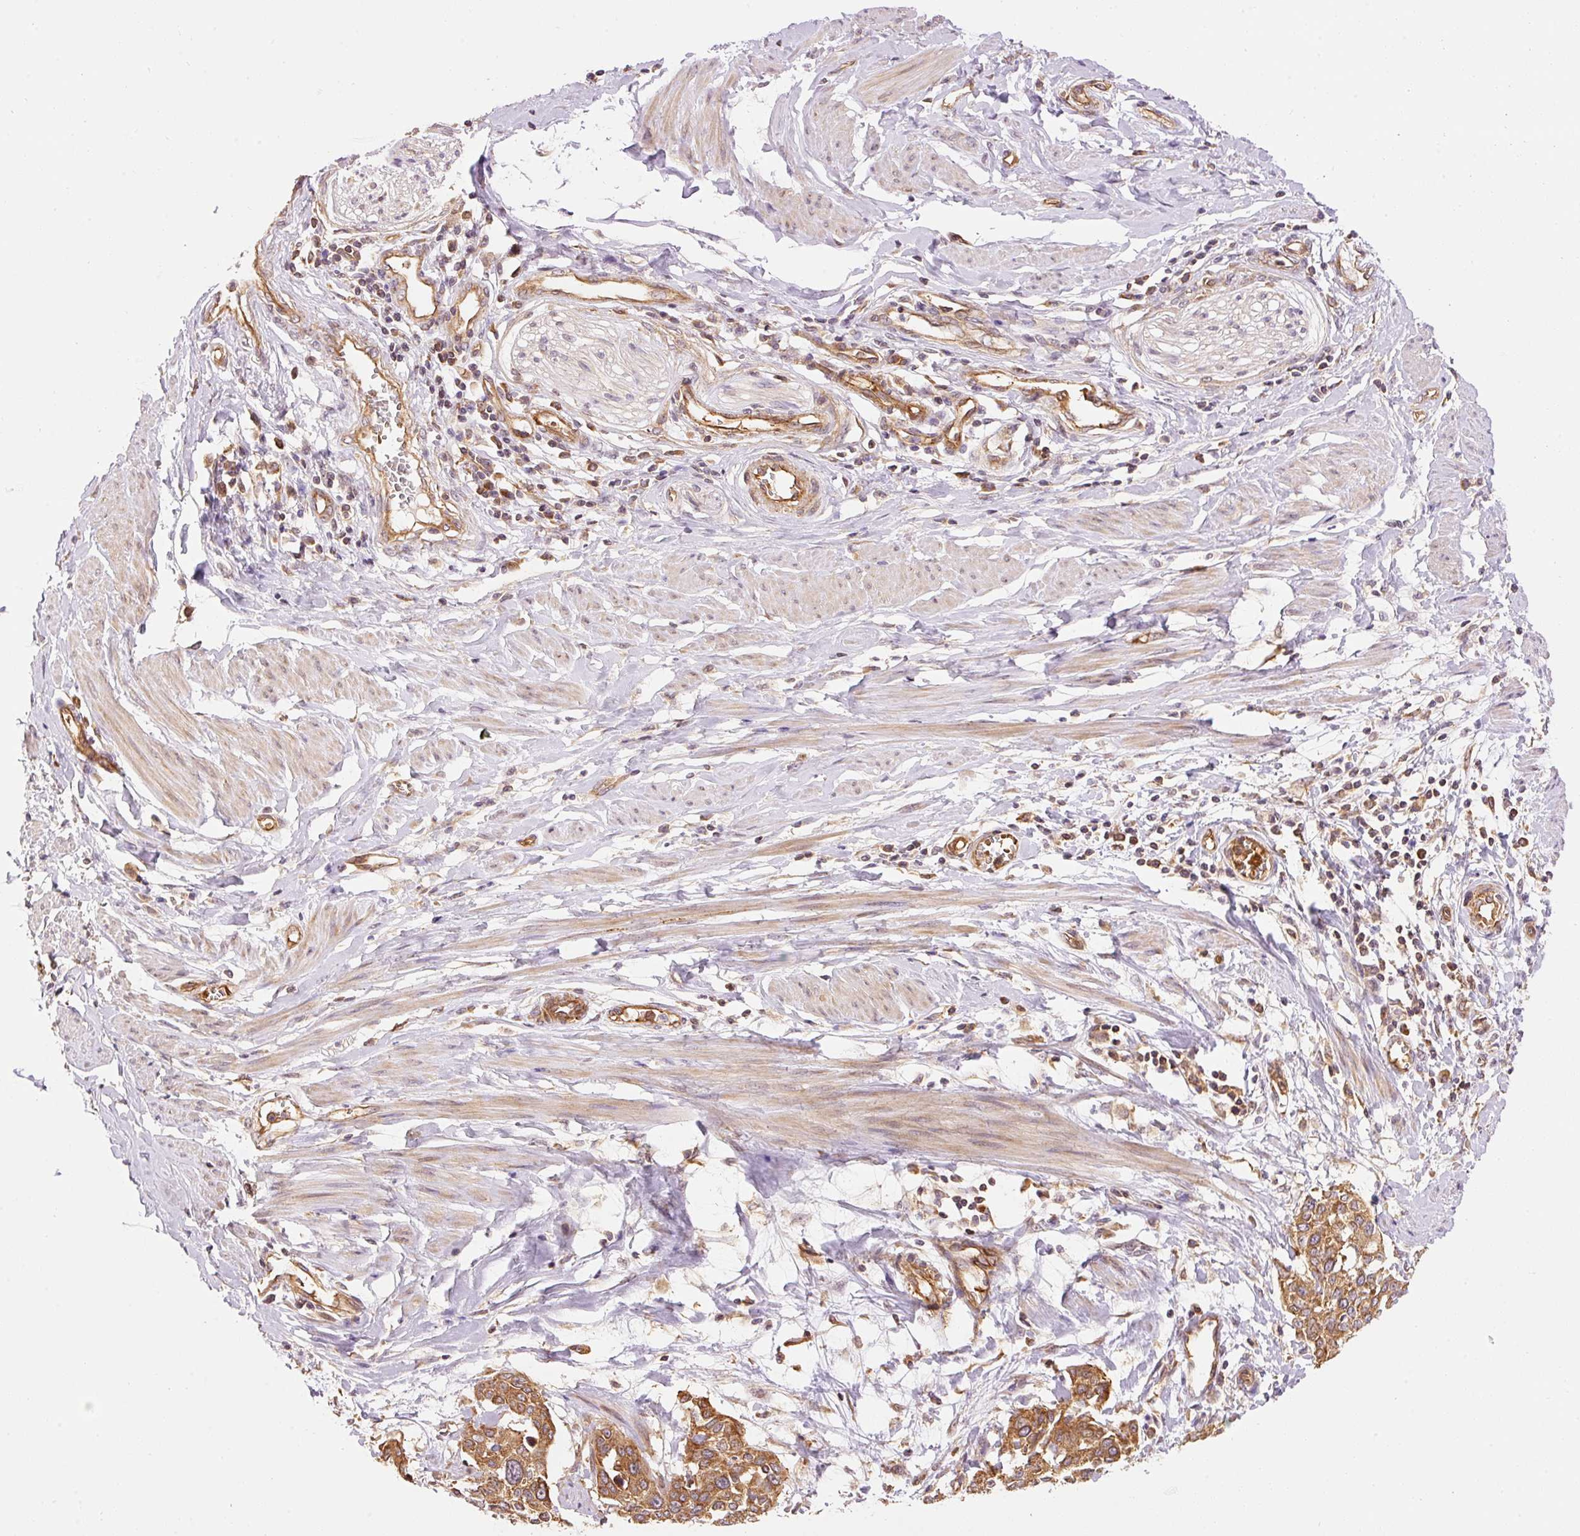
{"staining": {"intensity": "moderate", "quantity": ">75%", "location": "cytoplasmic/membranous"}, "tissue": "cervical cancer", "cell_type": "Tumor cells", "image_type": "cancer", "snomed": [{"axis": "morphology", "description": "Squamous cell carcinoma, NOS"}, {"axis": "topography", "description": "Cervix"}], "caption": "Immunohistochemical staining of cervical squamous cell carcinoma shows medium levels of moderate cytoplasmic/membranous protein expression in approximately >75% of tumor cells.", "gene": "ADCY4", "patient": {"sex": "female", "age": 44}}